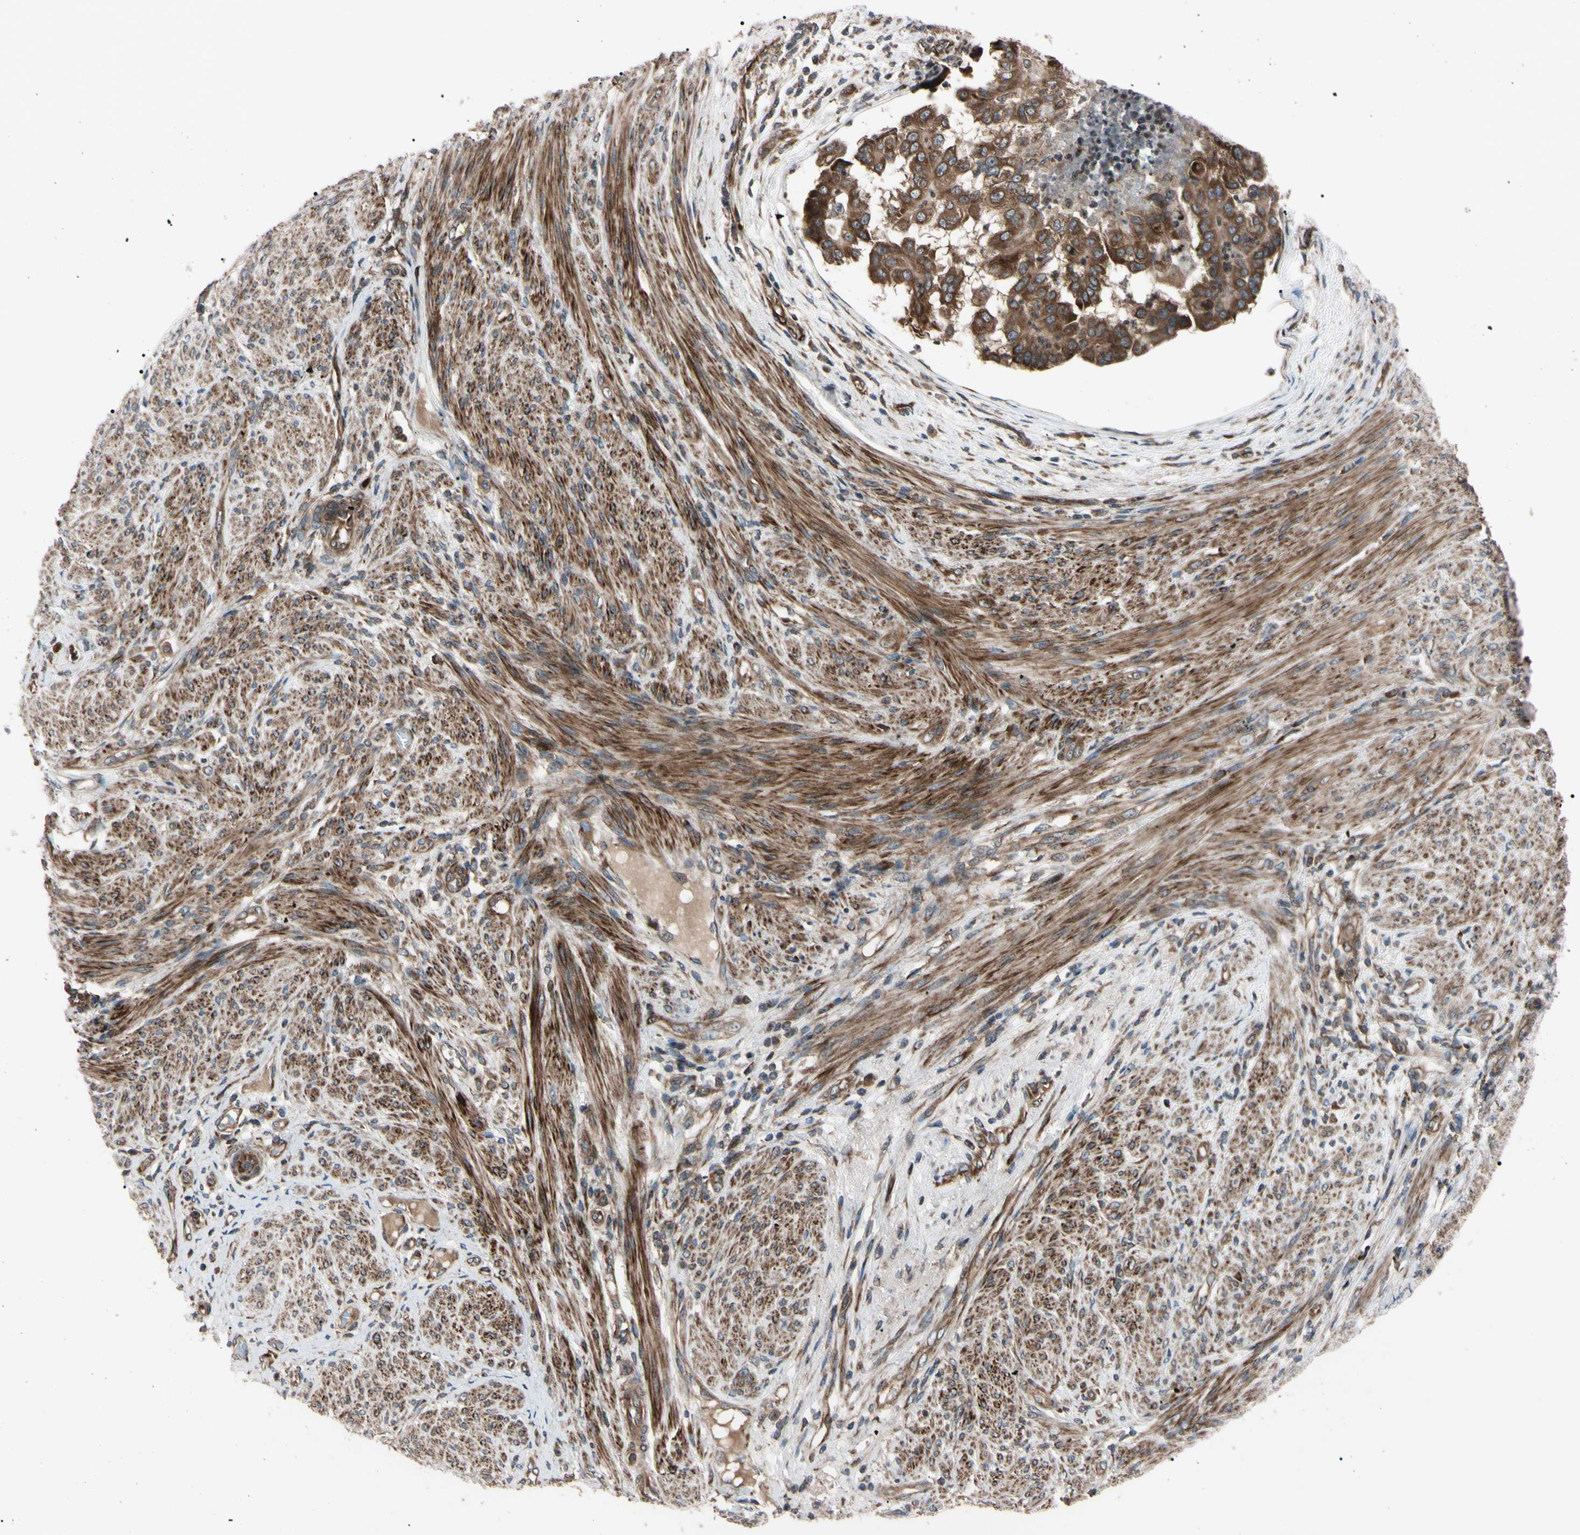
{"staining": {"intensity": "strong", "quantity": ">75%", "location": "cytoplasmic/membranous"}, "tissue": "endometrial cancer", "cell_type": "Tumor cells", "image_type": "cancer", "snomed": [{"axis": "morphology", "description": "Adenocarcinoma, NOS"}, {"axis": "topography", "description": "Endometrium"}], "caption": "Immunohistochemical staining of endometrial adenocarcinoma displays high levels of strong cytoplasmic/membranous protein positivity in about >75% of tumor cells. Nuclei are stained in blue.", "gene": "GUCY1B1", "patient": {"sex": "female", "age": 85}}